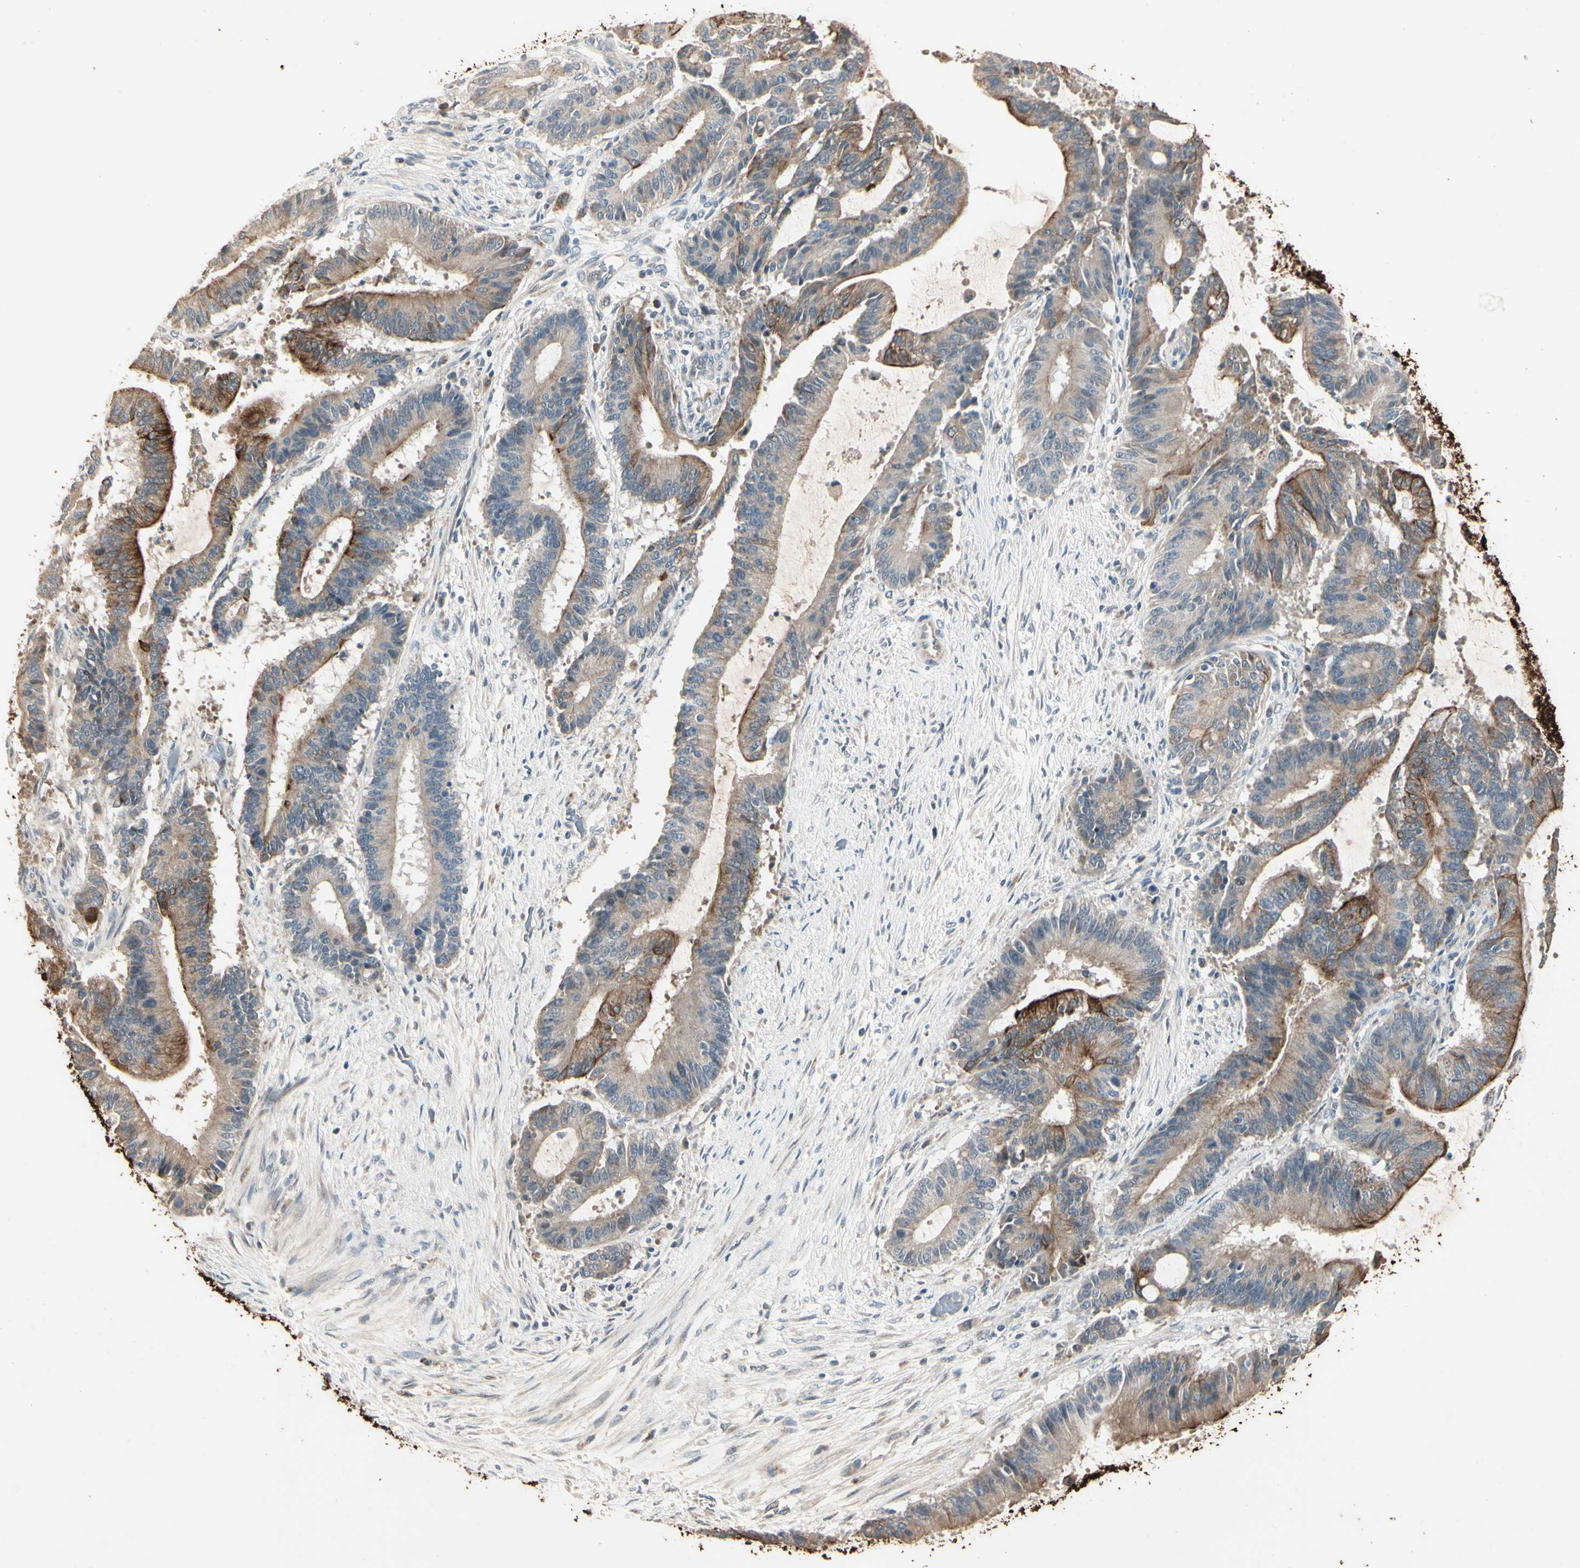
{"staining": {"intensity": "strong", "quantity": "<25%", "location": "cytoplasmic/membranous"}, "tissue": "liver cancer", "cell_type": "Tumor cells", "image_type": "cancer", "snomed": [{"axis": "morphology", "description": "Cholangiocarcinoma"}, {"axis": "topography", "description": "Liver"}], "caption": "This image reveals IHC staining of human liver cancer (cholangiocarcinoma), with medium strong cytoplasmic/membranous staining in about <25% of tumor cells.", "gene": "SKIL", "patient": {"sex": "female", "age": 73}}